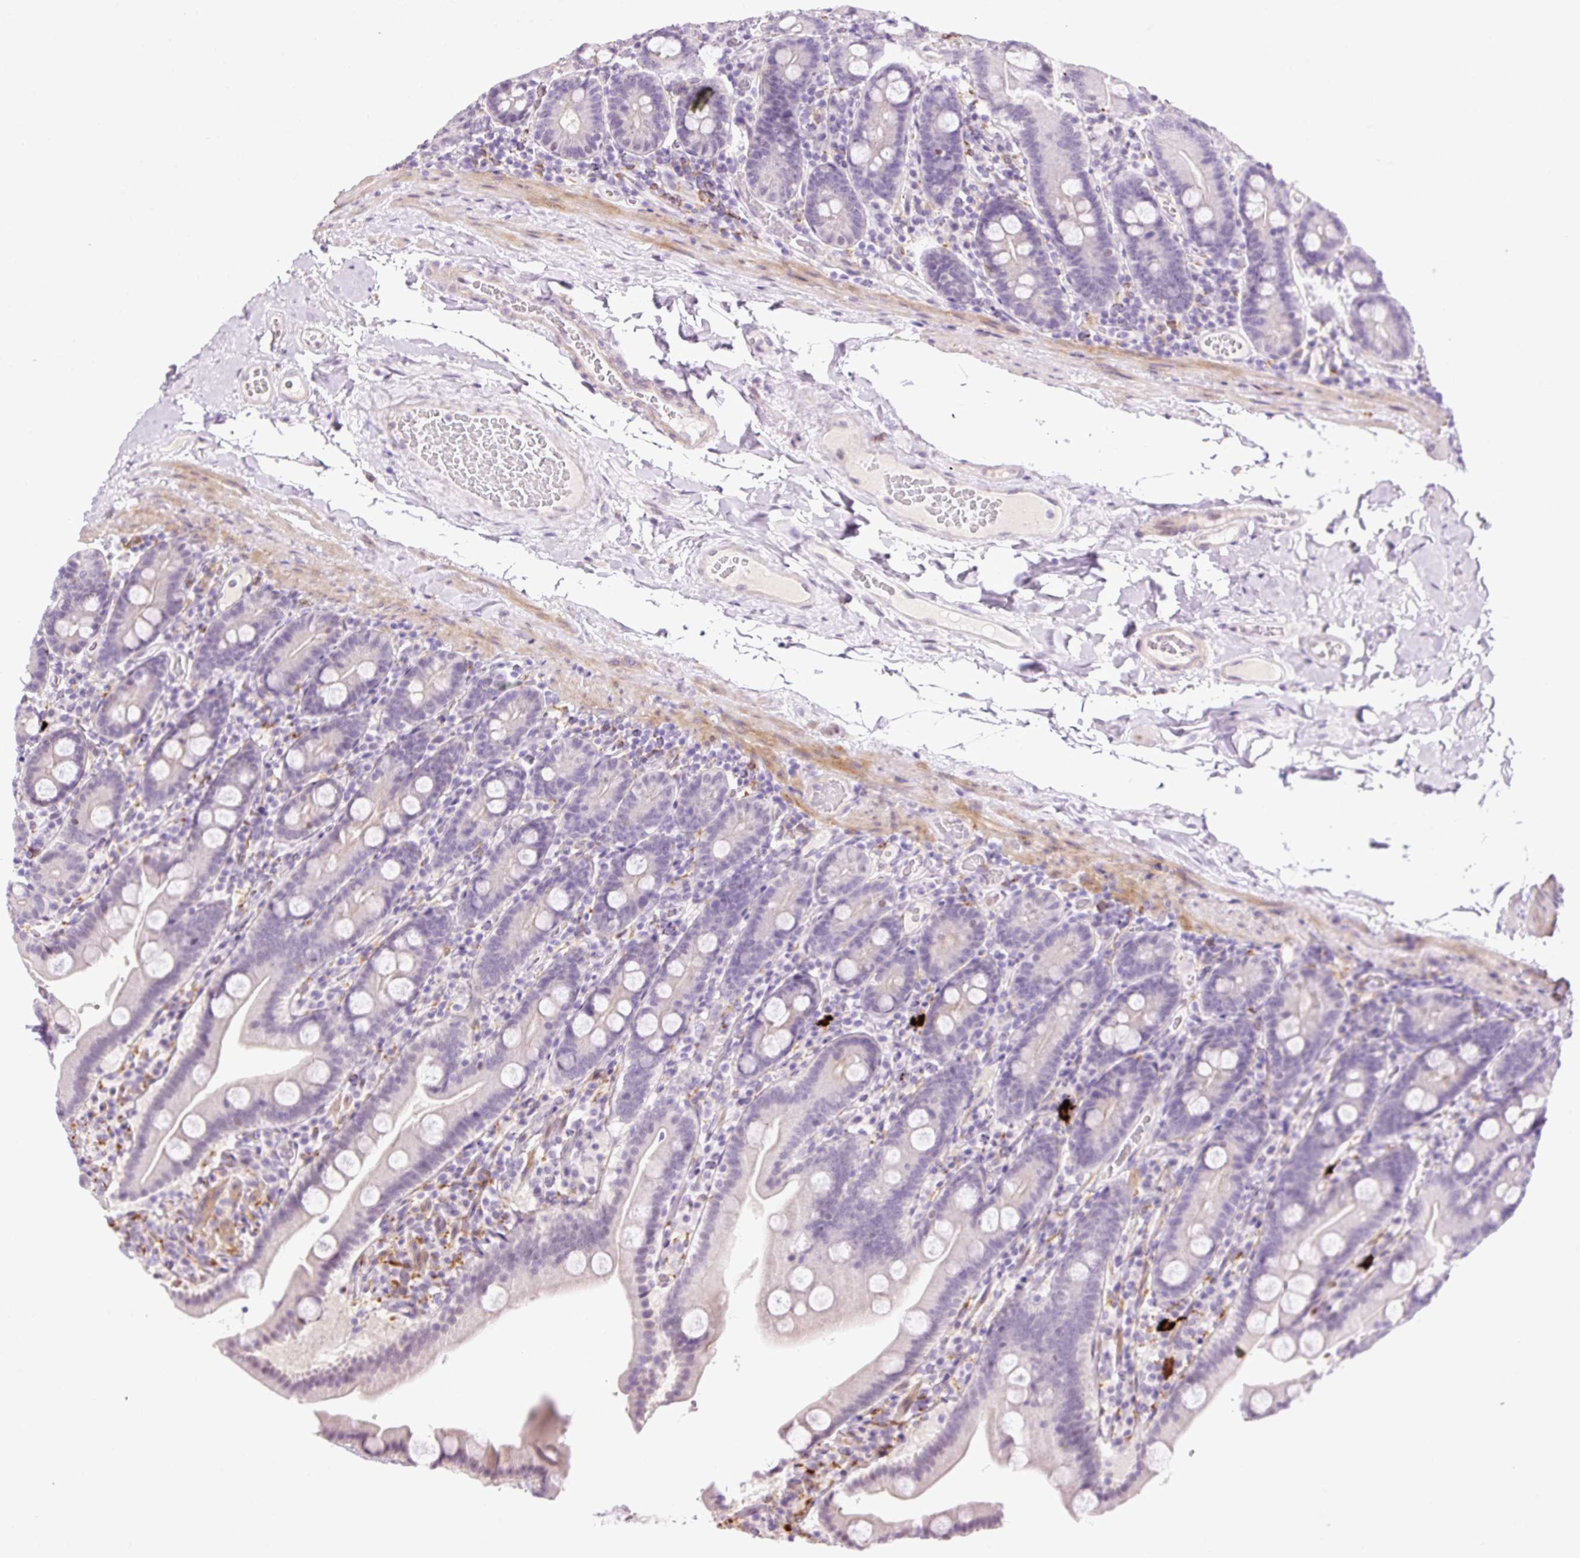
{"staining": {"intensity": "negative", "quantity": "none", "location": "none"}, "tissue": "duodenum", "cell_type": "Glandular cells", "image_type": "normal", "snomed": [{"axis": "morphology", "description": "Normal tissue, NOS"}, {"axis": "topography", "description": "Duodenum"}], "caption": "A micrograph of duodenum stained for a protein exhibits no brown staining in glandular cells.", "gene": "LY86", "patient": {"sex": "male", "age": 55}}